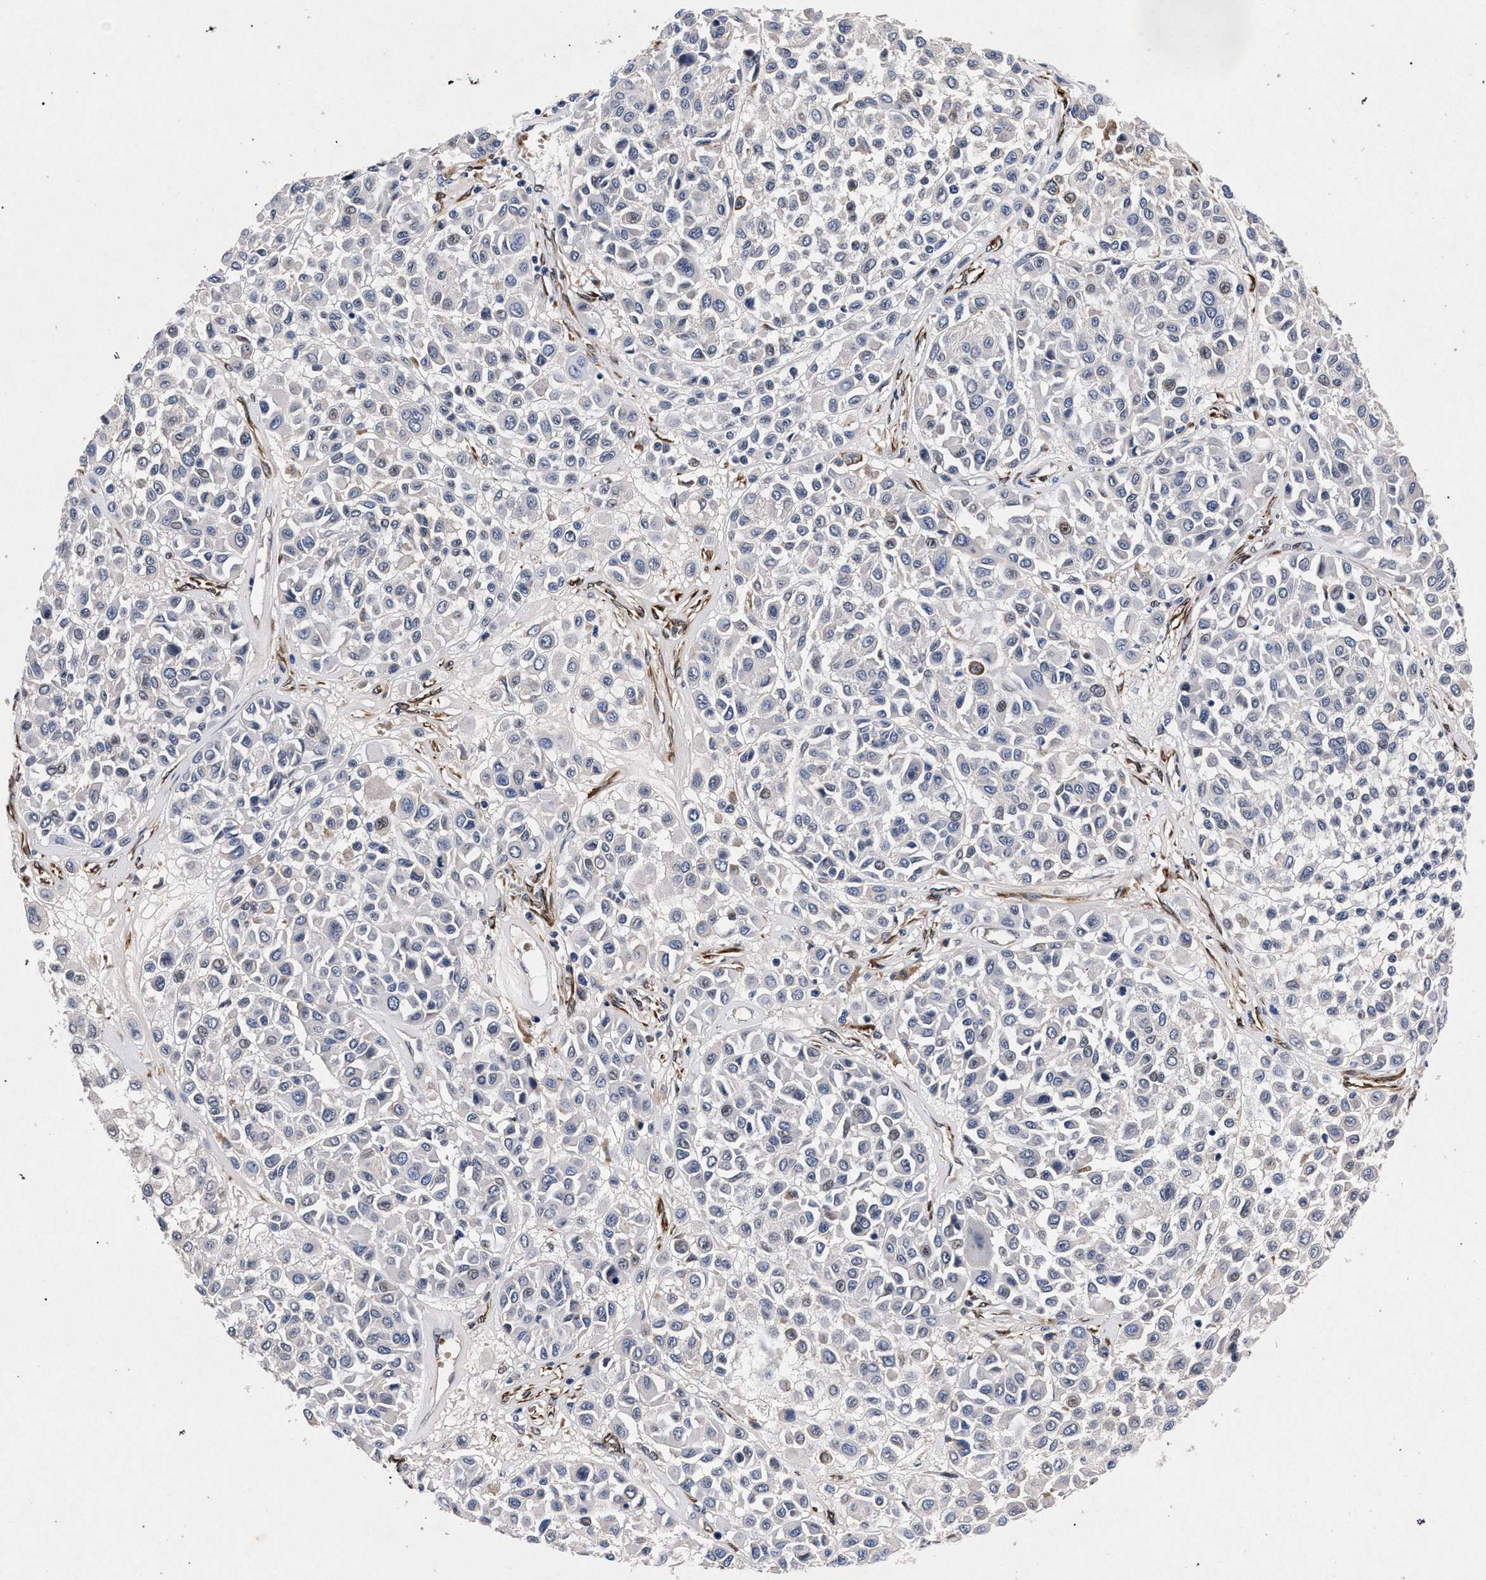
{"staining": {"intensity": "negative", "quantity": "none", "location": "none"}, "tissue": "melanoma", "cell_type": "Tumor cells", "image_type": "cancer", "snomed": [{"axis": "morphology", "description": "Malignant melanoma, Metastatic site"}, {"axis": "topography", "description": "Soft tissue"}], "caption": "Tumor cells are negative for brown protein staining in melanoma.", "gene": "NEK7", "patient": {"sex": "male", "age": 41}}